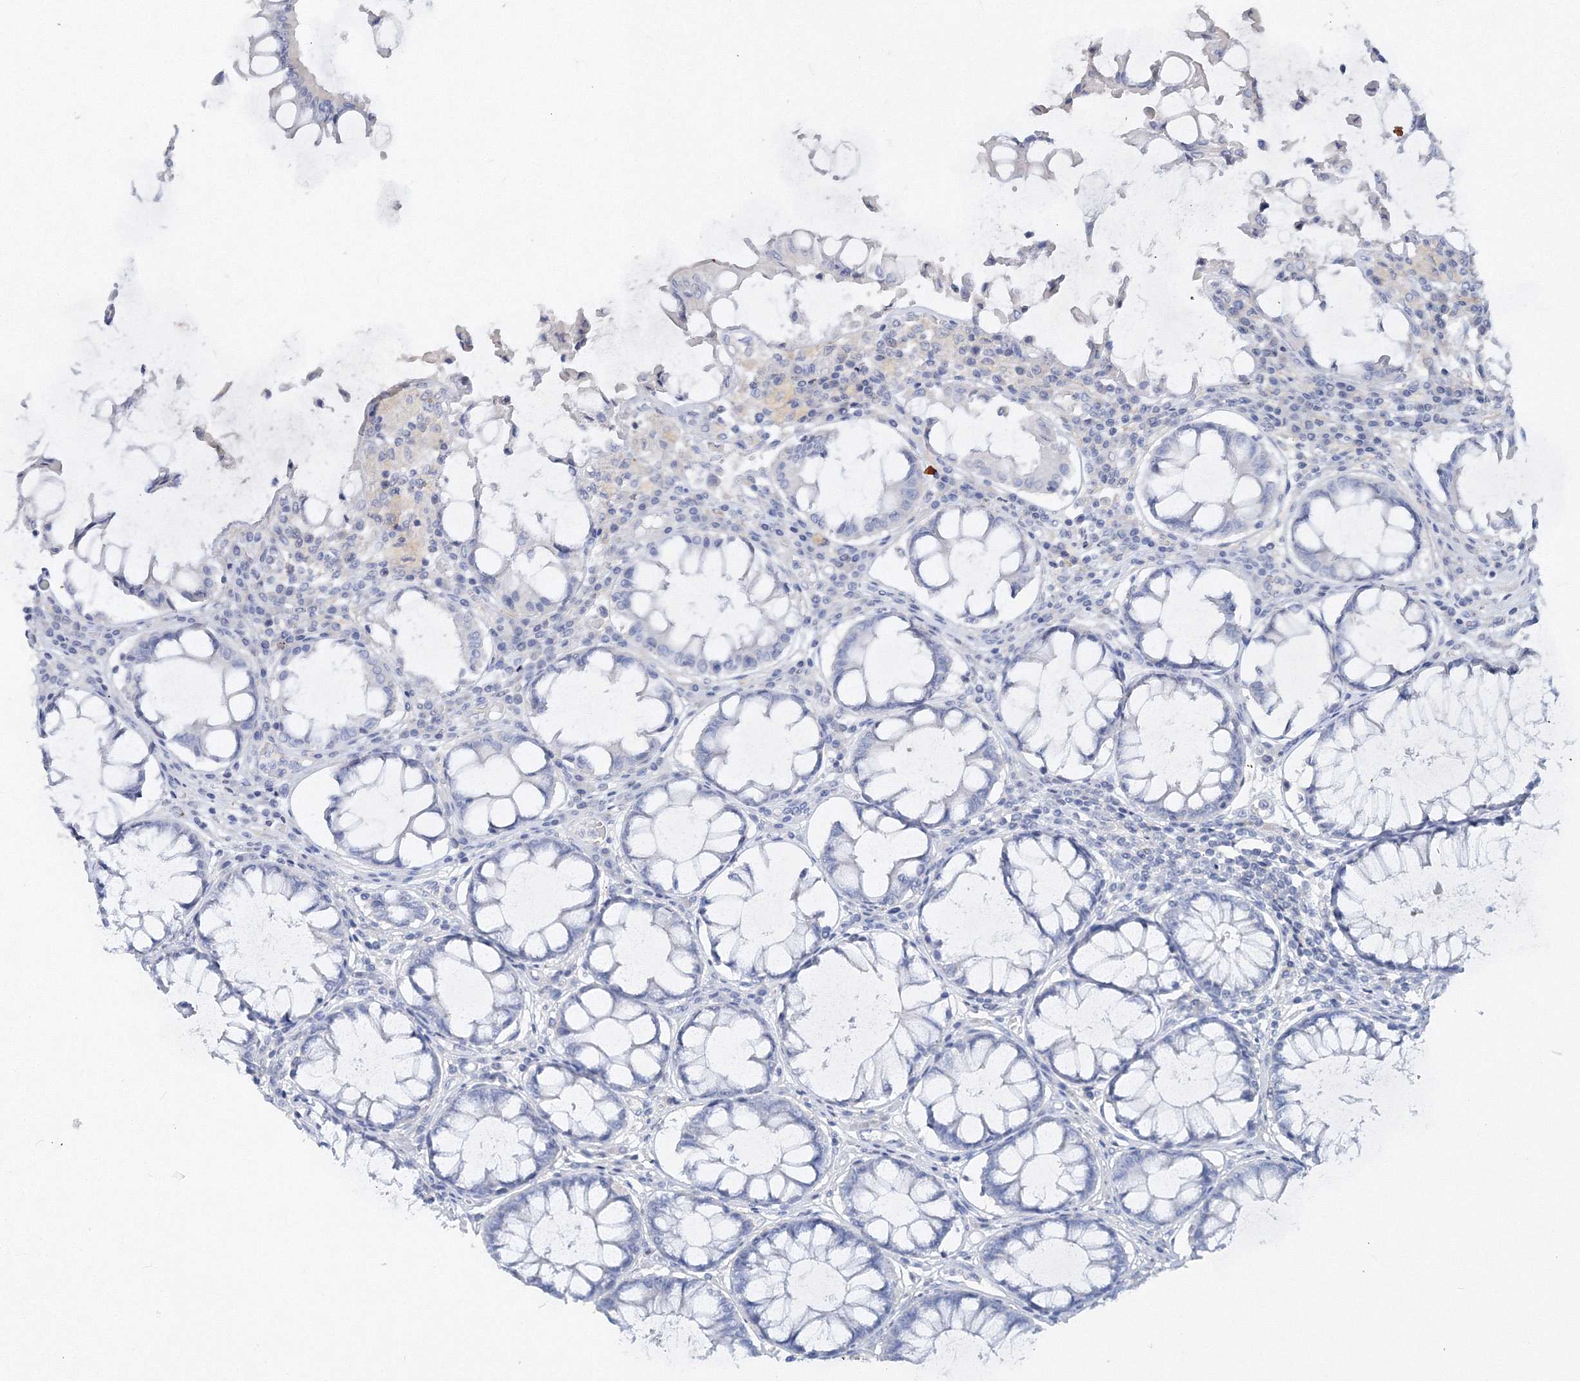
{"staining": {"intensity": "negative", "quantity": "none", "location": "none"}, "tissue": "colorectal cancer", "cell_type": "Tumor cells", "image_type": "cancer", "snomed": [{"axis": "morphology", "description": "Adenocarcinoma, NOS"}, {"axis": "topography", "description": "Rectum"}], "caption": "Human colorectal cancer stained for a protein using immunohistochemistry (IHC) exhibits no expression in tumor cells.", "gene": "OSBPL6", "patient": {"sex": "male", "age": 84}}